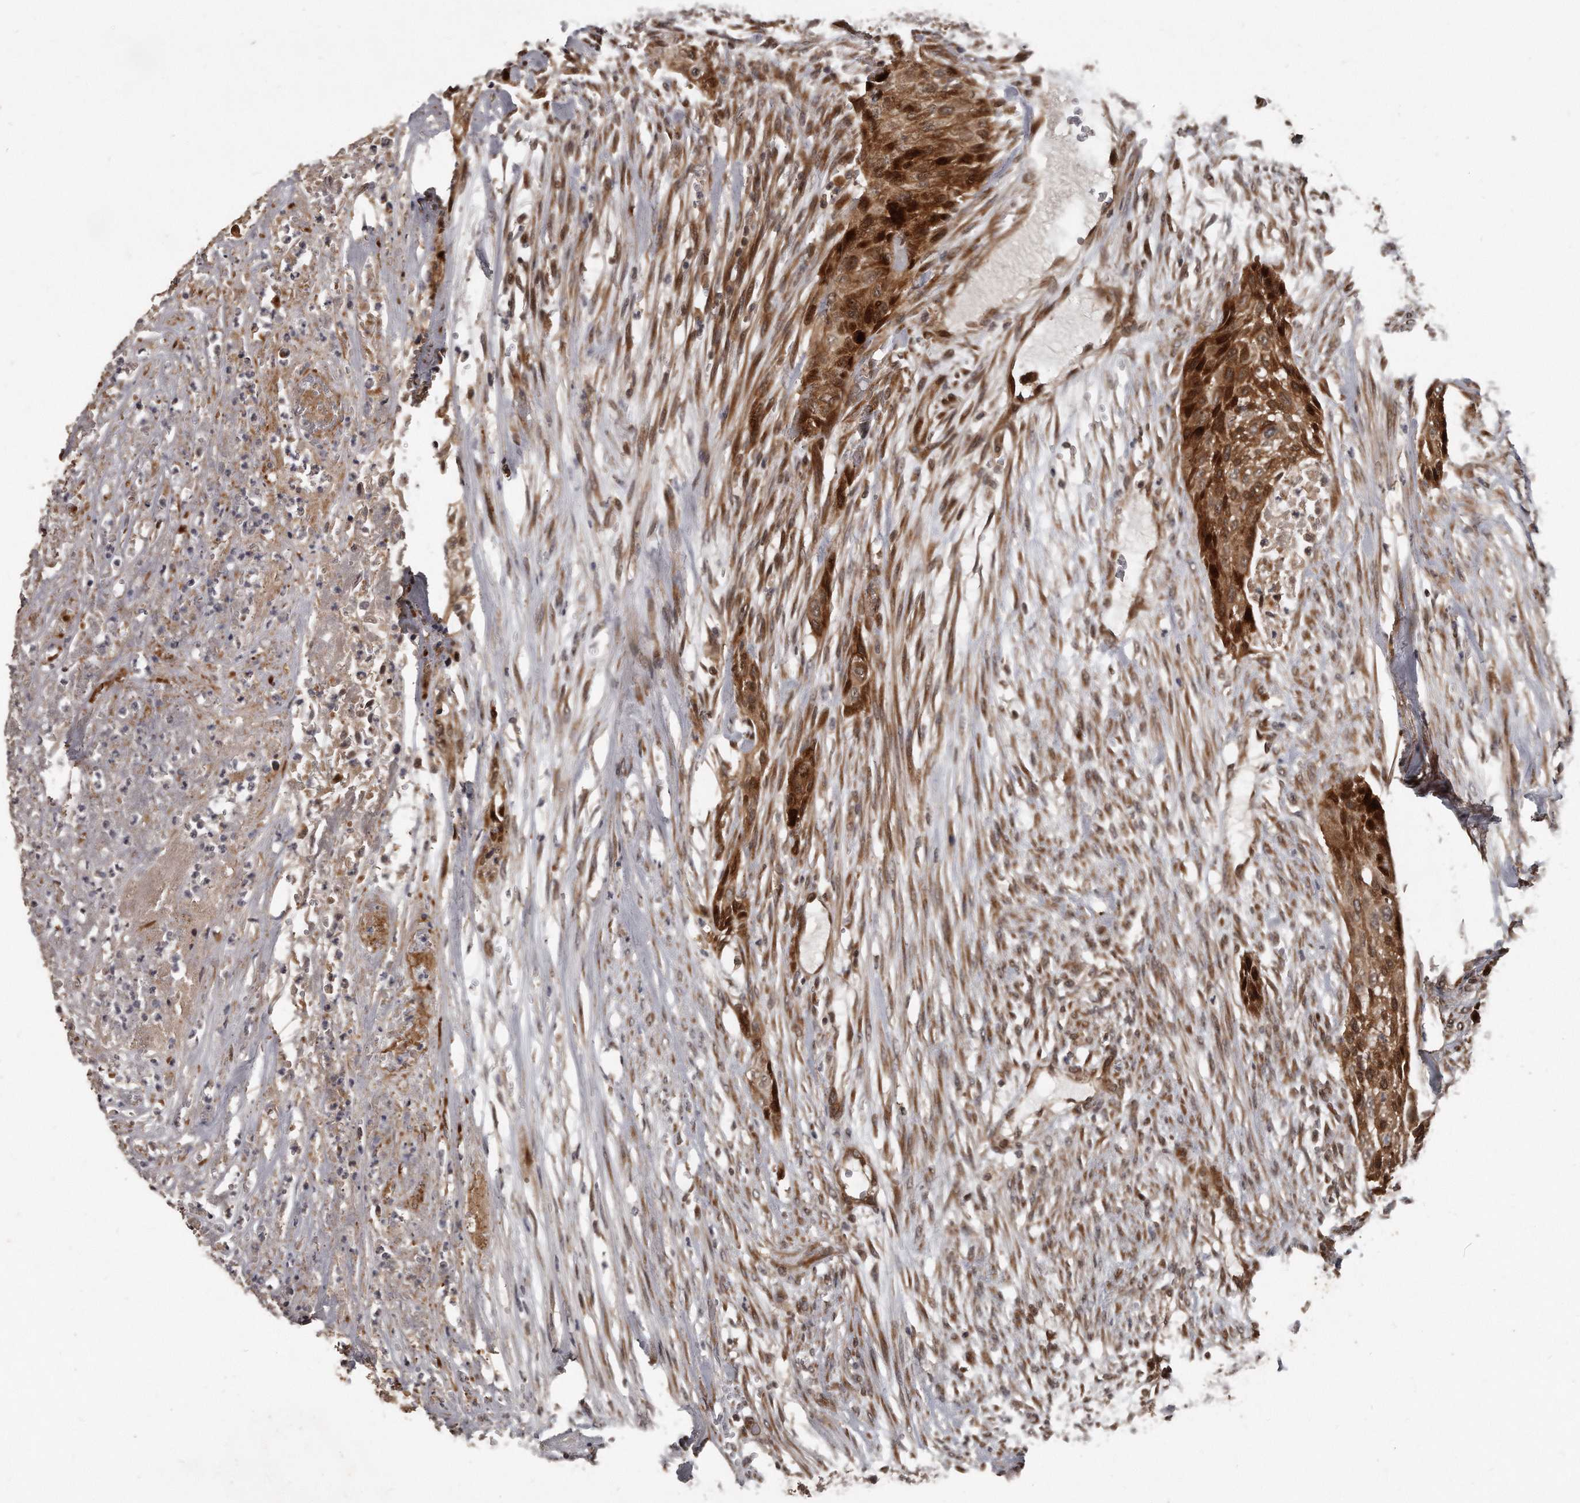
{"staining": {"intensity": "strong", "quantity": ">75%", "location": "cytoplasmic/membranous,nuclear"}, "tissue": "urothelial cancer", "cell_type": "Tumor cells", "image_type": "cancer", "snomed": [{"axis": "morphology", "description": "Urothelial carcinoma, High grade"}, {"axis": "topography", "description": "Urinary bladder"}], "caption": "The micrograph reveals staining of urothelial carcinoma (high-grade), revealing strong cytoplasmic/membranous and nuclear protein staining (brown color) within tumor cells. The staining was performed using DAB (3,3'-diaminobenzidine) to visualize the protein expression in brown, while the nuclei were stained in blue with hematoxylin (Magnification: 20x).", "gene": "GCH1", "patient": {"sex": "male", "age": 35}}